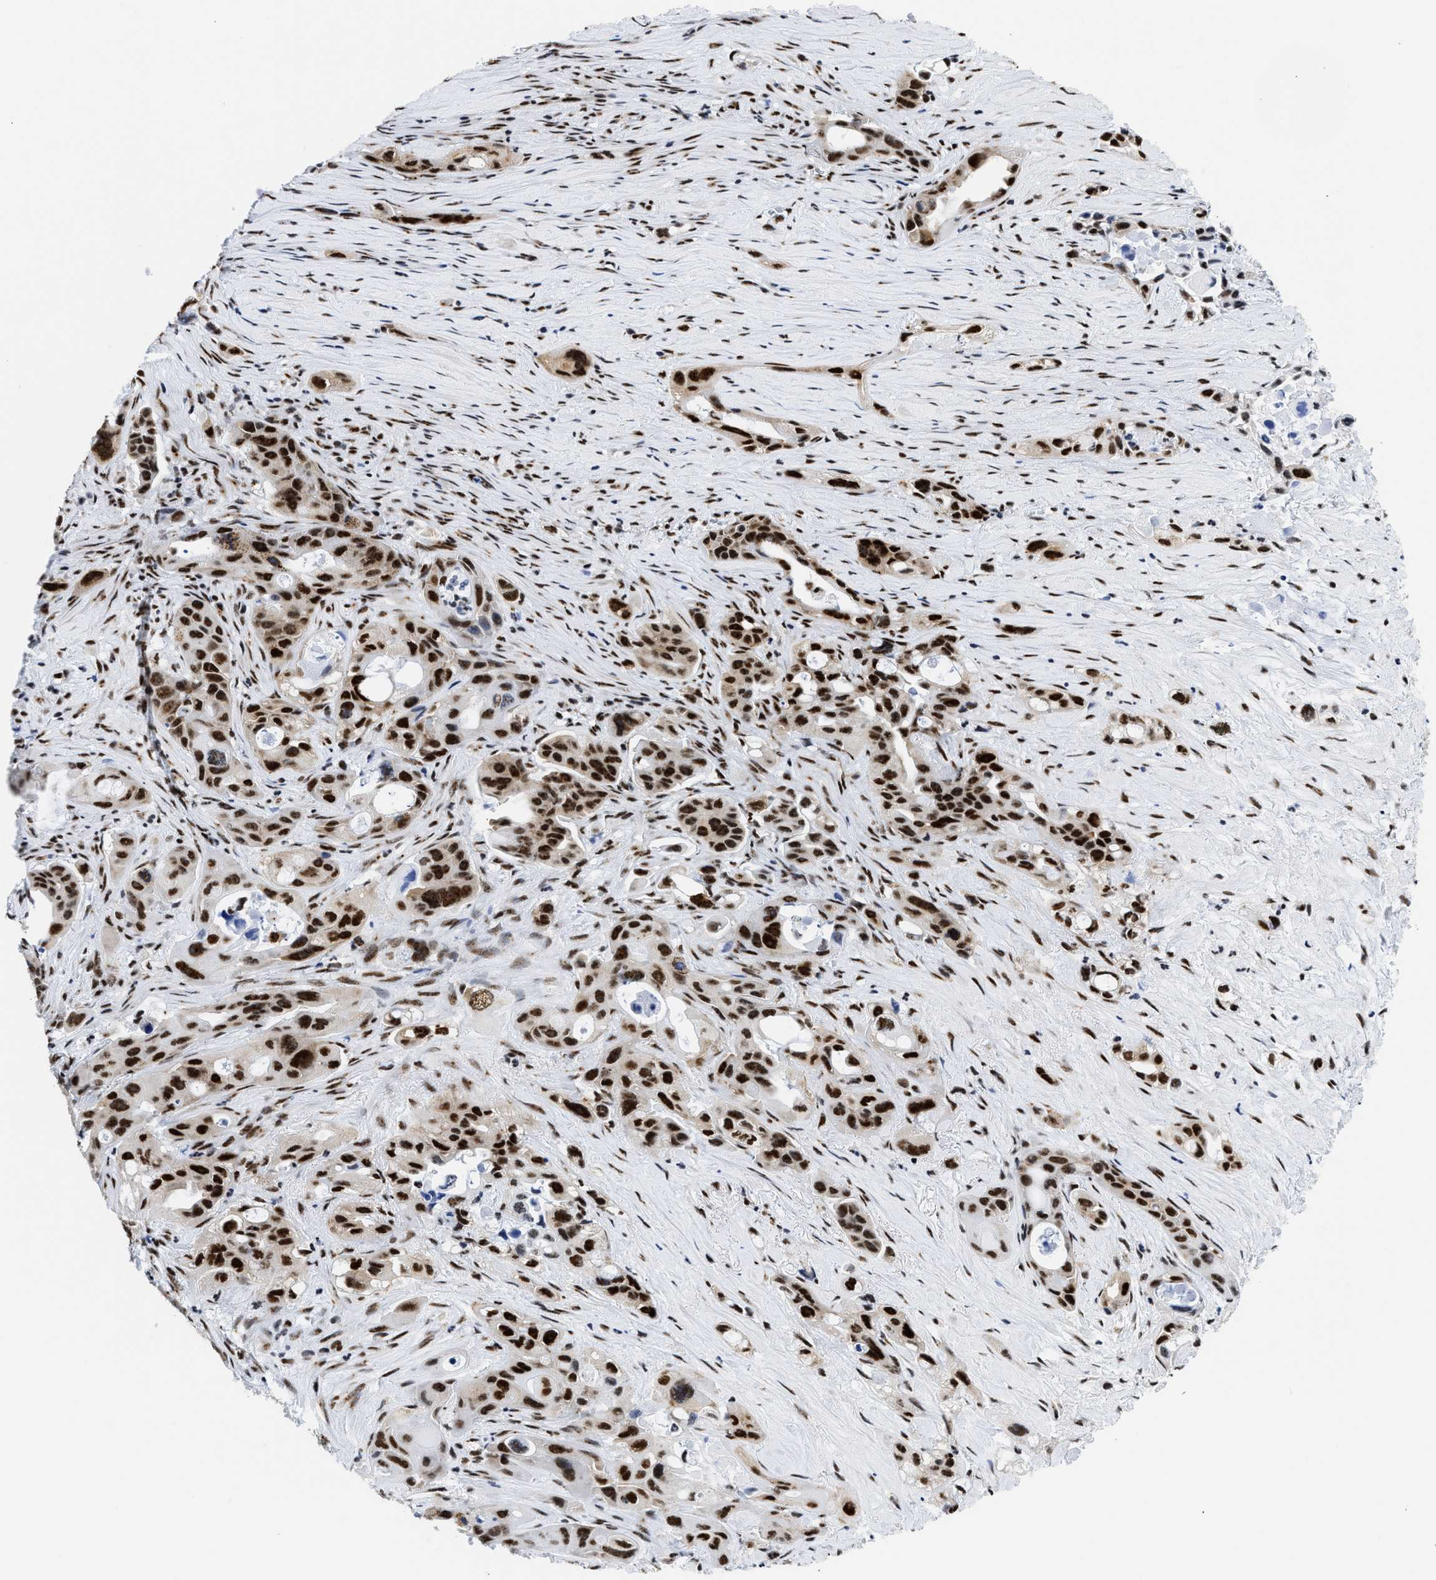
{"staining": {"intensity": "strong", "quantity": ">75%", "location": "nuclear"}, "tissue": "pancreatic cancer", "cell_type": "Tumor cells", "image_type": "cancer", "snomed": [{"axis": "morphology", "description": "Adenocarcinoma, NOS"}, {"axis": "topography", "description": "Pancreas"}], "caption": "The immunohistochemical stain shows strong nuclear staining in tumor cells of pancreatic adenocarcinoma tissue.", "gene": "RBM8A", "patient": {"sex": "male", "age": 53}}